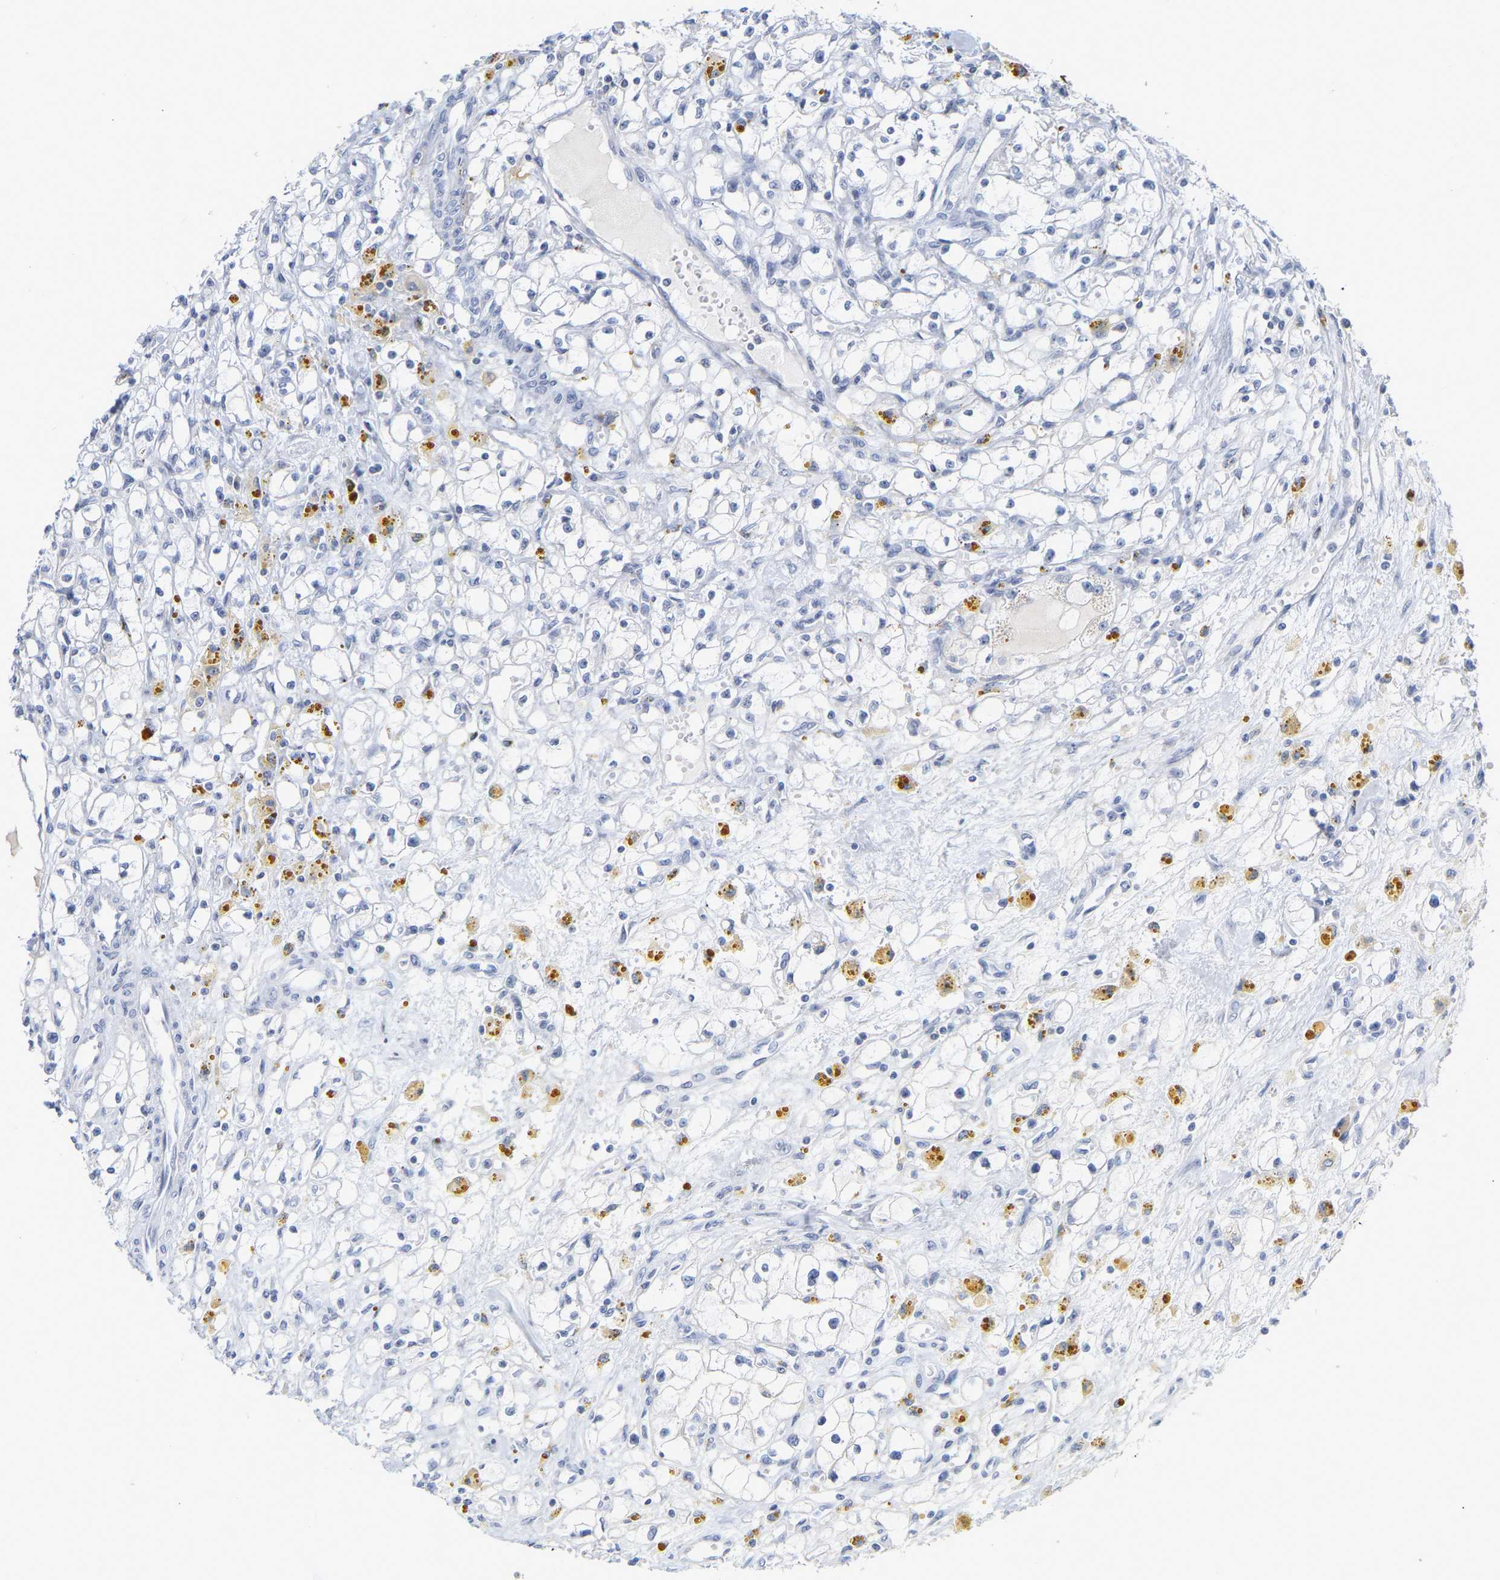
{"staining": {"intensity": "negative", "quantity": "none", "location": "none"}, "tissue": "renal cancer", "cell_type": "Tumor cells", "image_type": "cancer", "snomed": [{"axis": "morphology", "description": "Adenocarcinoma, NOS"}, {"axis": "topography", "description": "Kidney"}], "caption": "DAB (3,3'-diaminobenzidine) immunohistochemical staining of human renal cancer reveals no significant positivity in tumor cells.", "gene": "KRT76", "patient": {"sex": "male", "age": 56}}